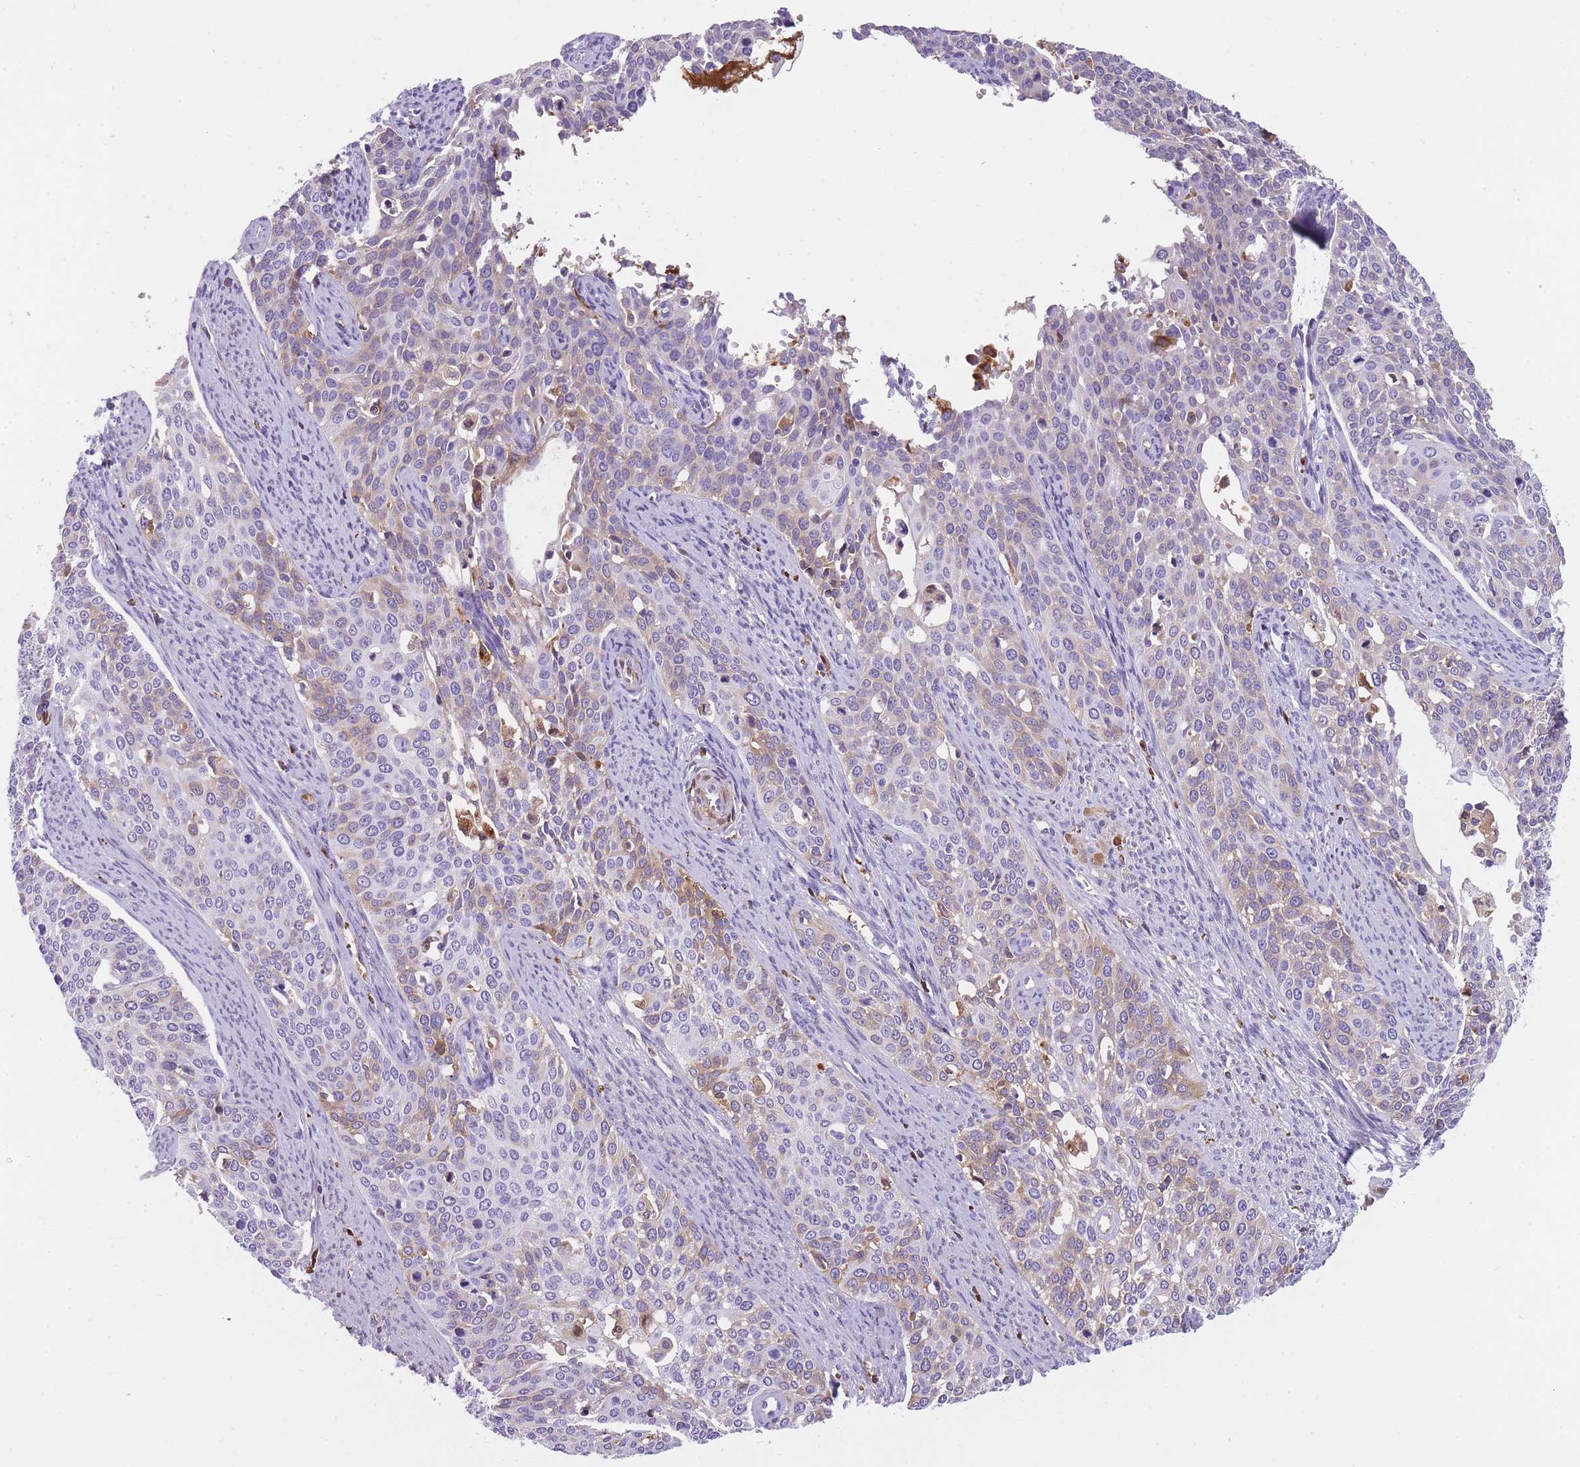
{"staining": {"intensity": "weak", "quantity": "25%-75%", "location": "cytoplasmic/membranous"}, "tissue": "cervical cancer", "cell_type": "Tumor cells", "image_type": "cancer", "snomed": [{"axis": "morphology", "description": "Squamous cell carcinoma, NOS"}, {"axis": "topography", "description": "Cervix"}], "caption": "A low amount of weak cytoplasmic/membranous expression is seen in approximately 25%-75% of tumor cells in squamous cell carcinoma (cervical) tissue.", "gene": "GNAT1", "patient": {"sex": "female", "age": 44}}